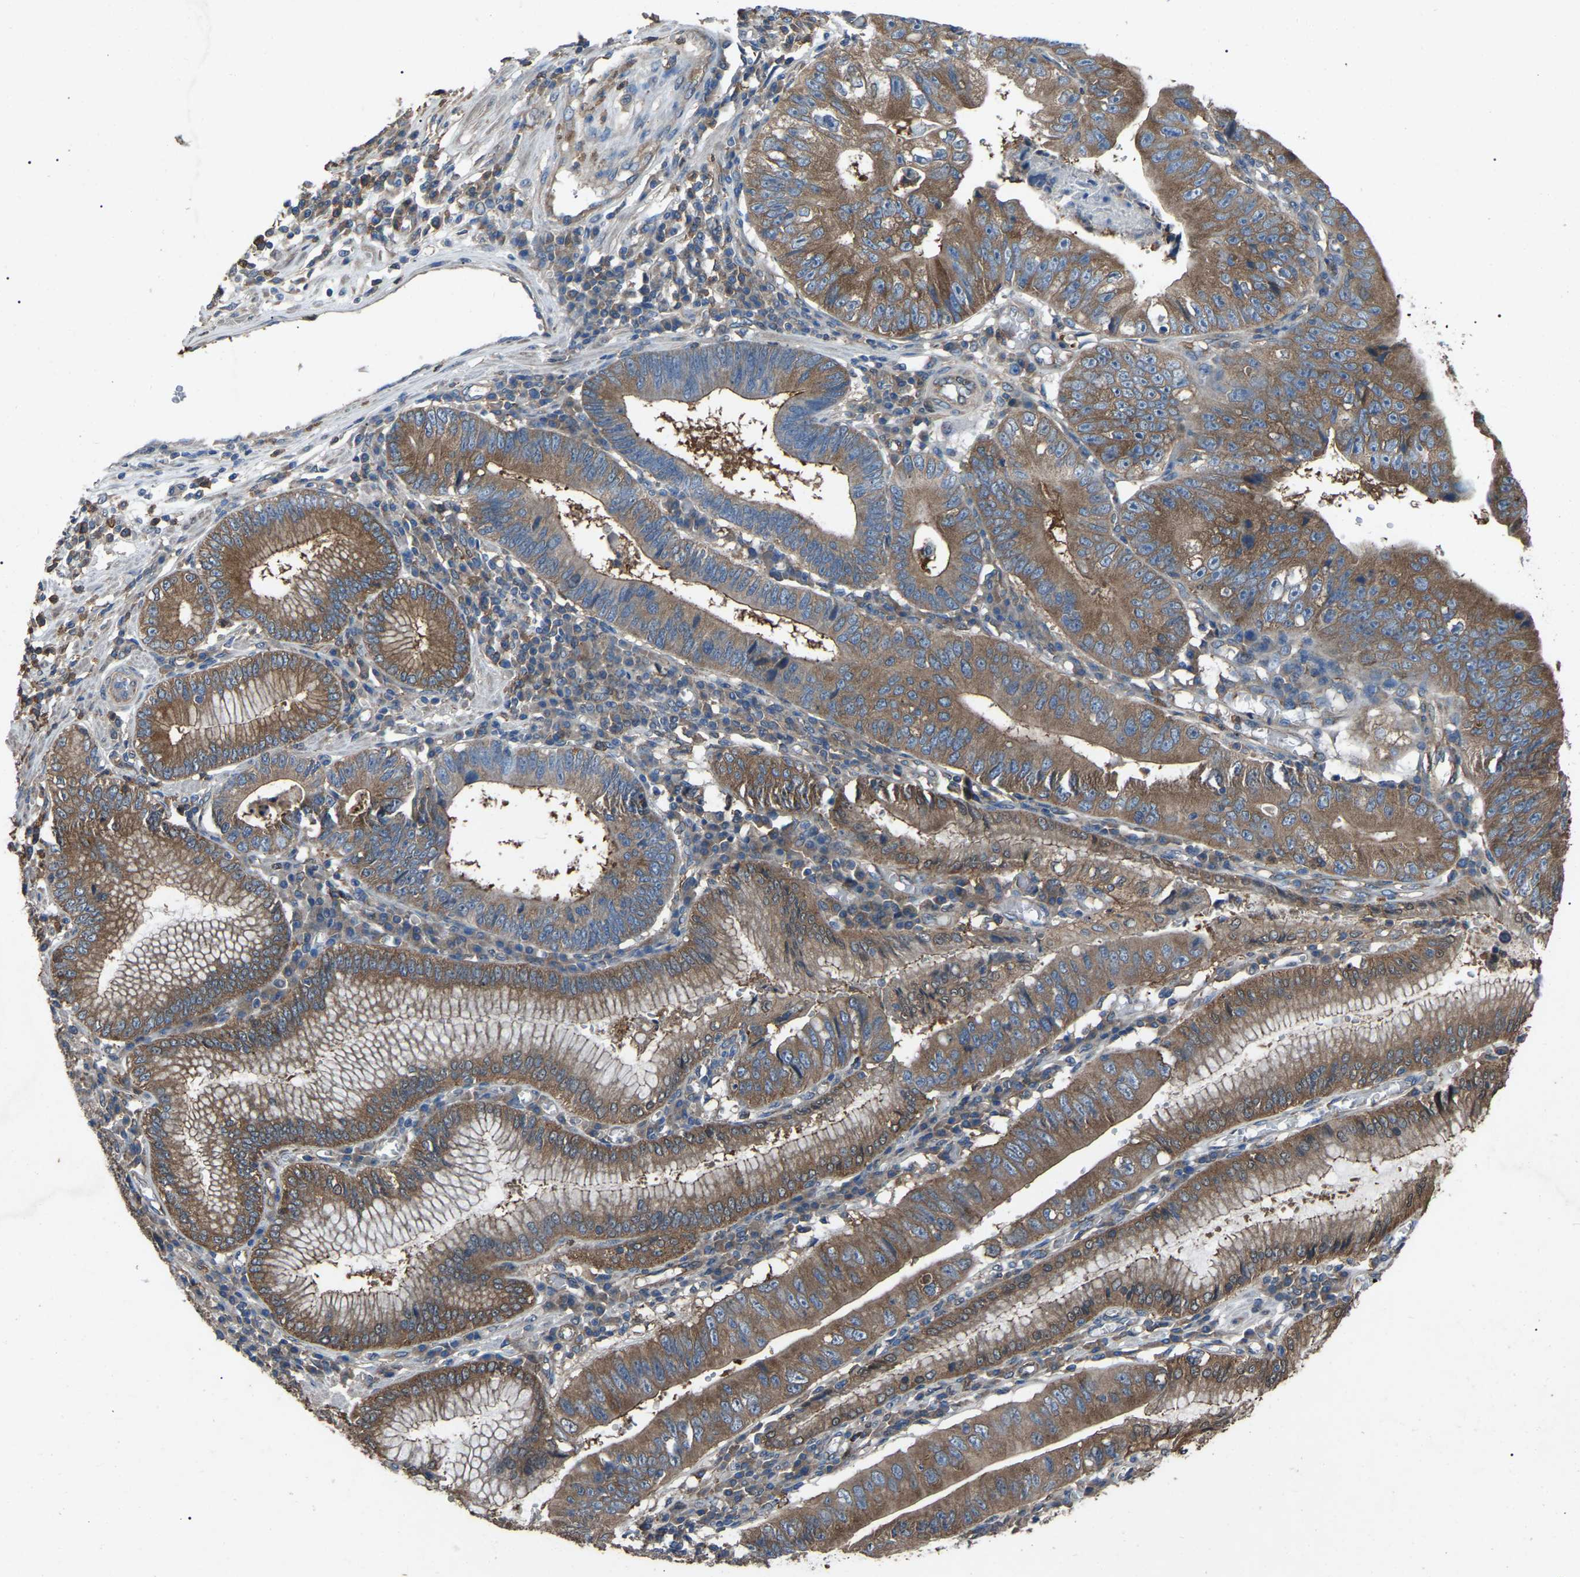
{"staining": {"intensity": "strong", "quantity": ">75%", "location": "cytoplasmic/membranous"}, "tissue": "stomach cancer", "cell_type": "Tumor cells", "image_type": "cancer", "snomed": [{"axis": "morphology", "description": "Adenocarcinoma, NOS"}, {"axis": "topography", "description": "Stomach"}], "caption": "Tumor cells demonstrate strong cytoplasmic/membranous positivity in approximately >75% of cells in stomach adenocarcinoma.", "gene": "AIMP1", "patient": {"sex": "male", "age": 59}}